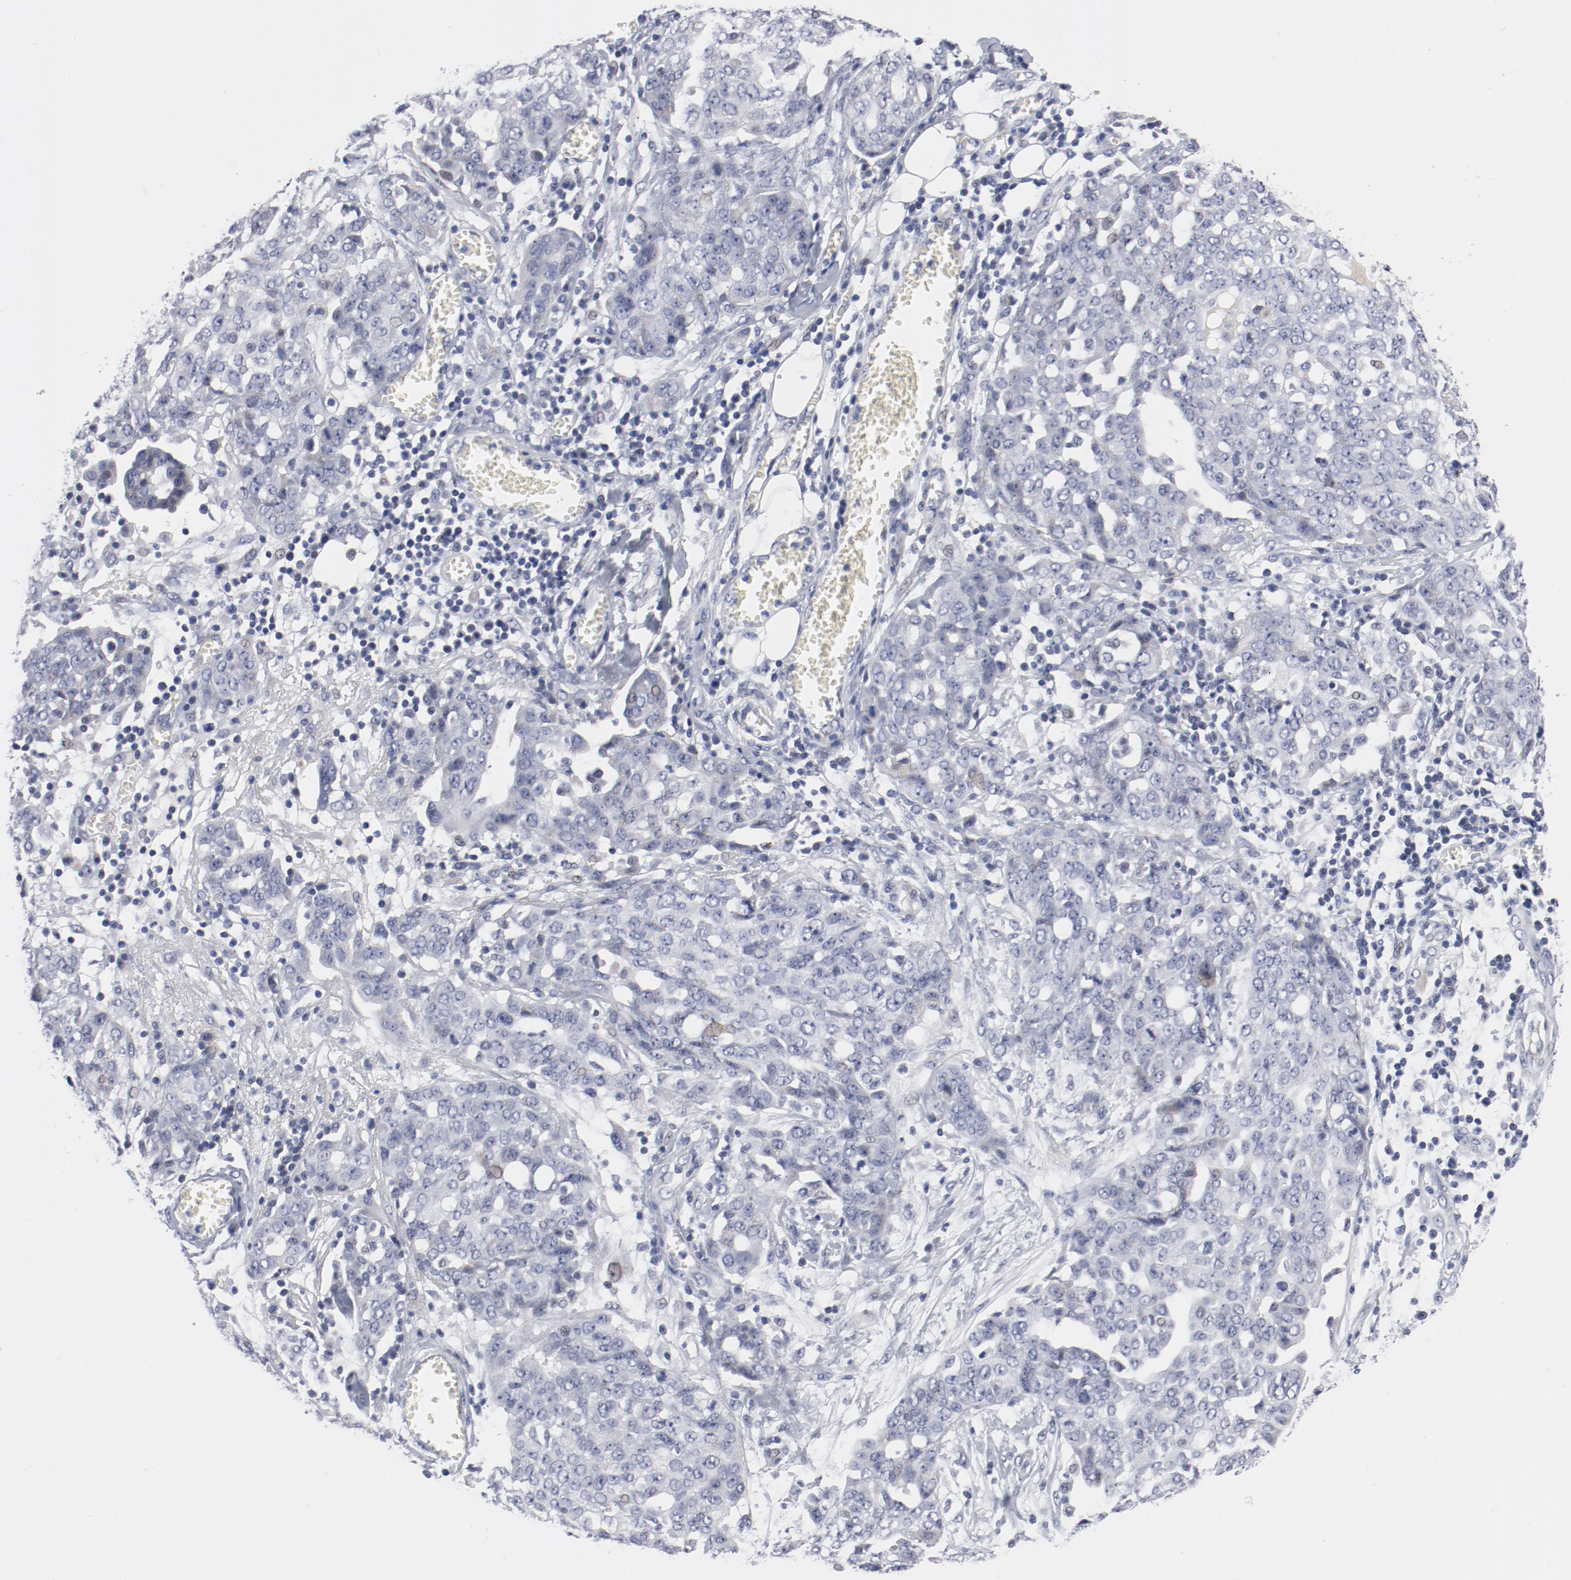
{"staining": {"intensity": "negative", "quantity": "none", "location": "none"}, "tissue": "ovarian cancer", "cell_type": "Tumor cells", "image_type": "cancer", "snomed": [{"axis": "morphology", "description": "Cystadenocarcinoma, serous, NOS"}, {"axis": "topography", "description": "Soft tissue"}, {"axis": "topography", "description": "Ovary"}], "caption": "High magnification brightfield microscopy of serous cystadenocarcinoma (ovarian) stained with DAB (3,3'-diaminobenzidine) (brown) and counterstained with hematoxylin (blue): tumor cells show no significant expression.", "gene": "KCNK13", "patient": {"sex": "female", "age": 57}}